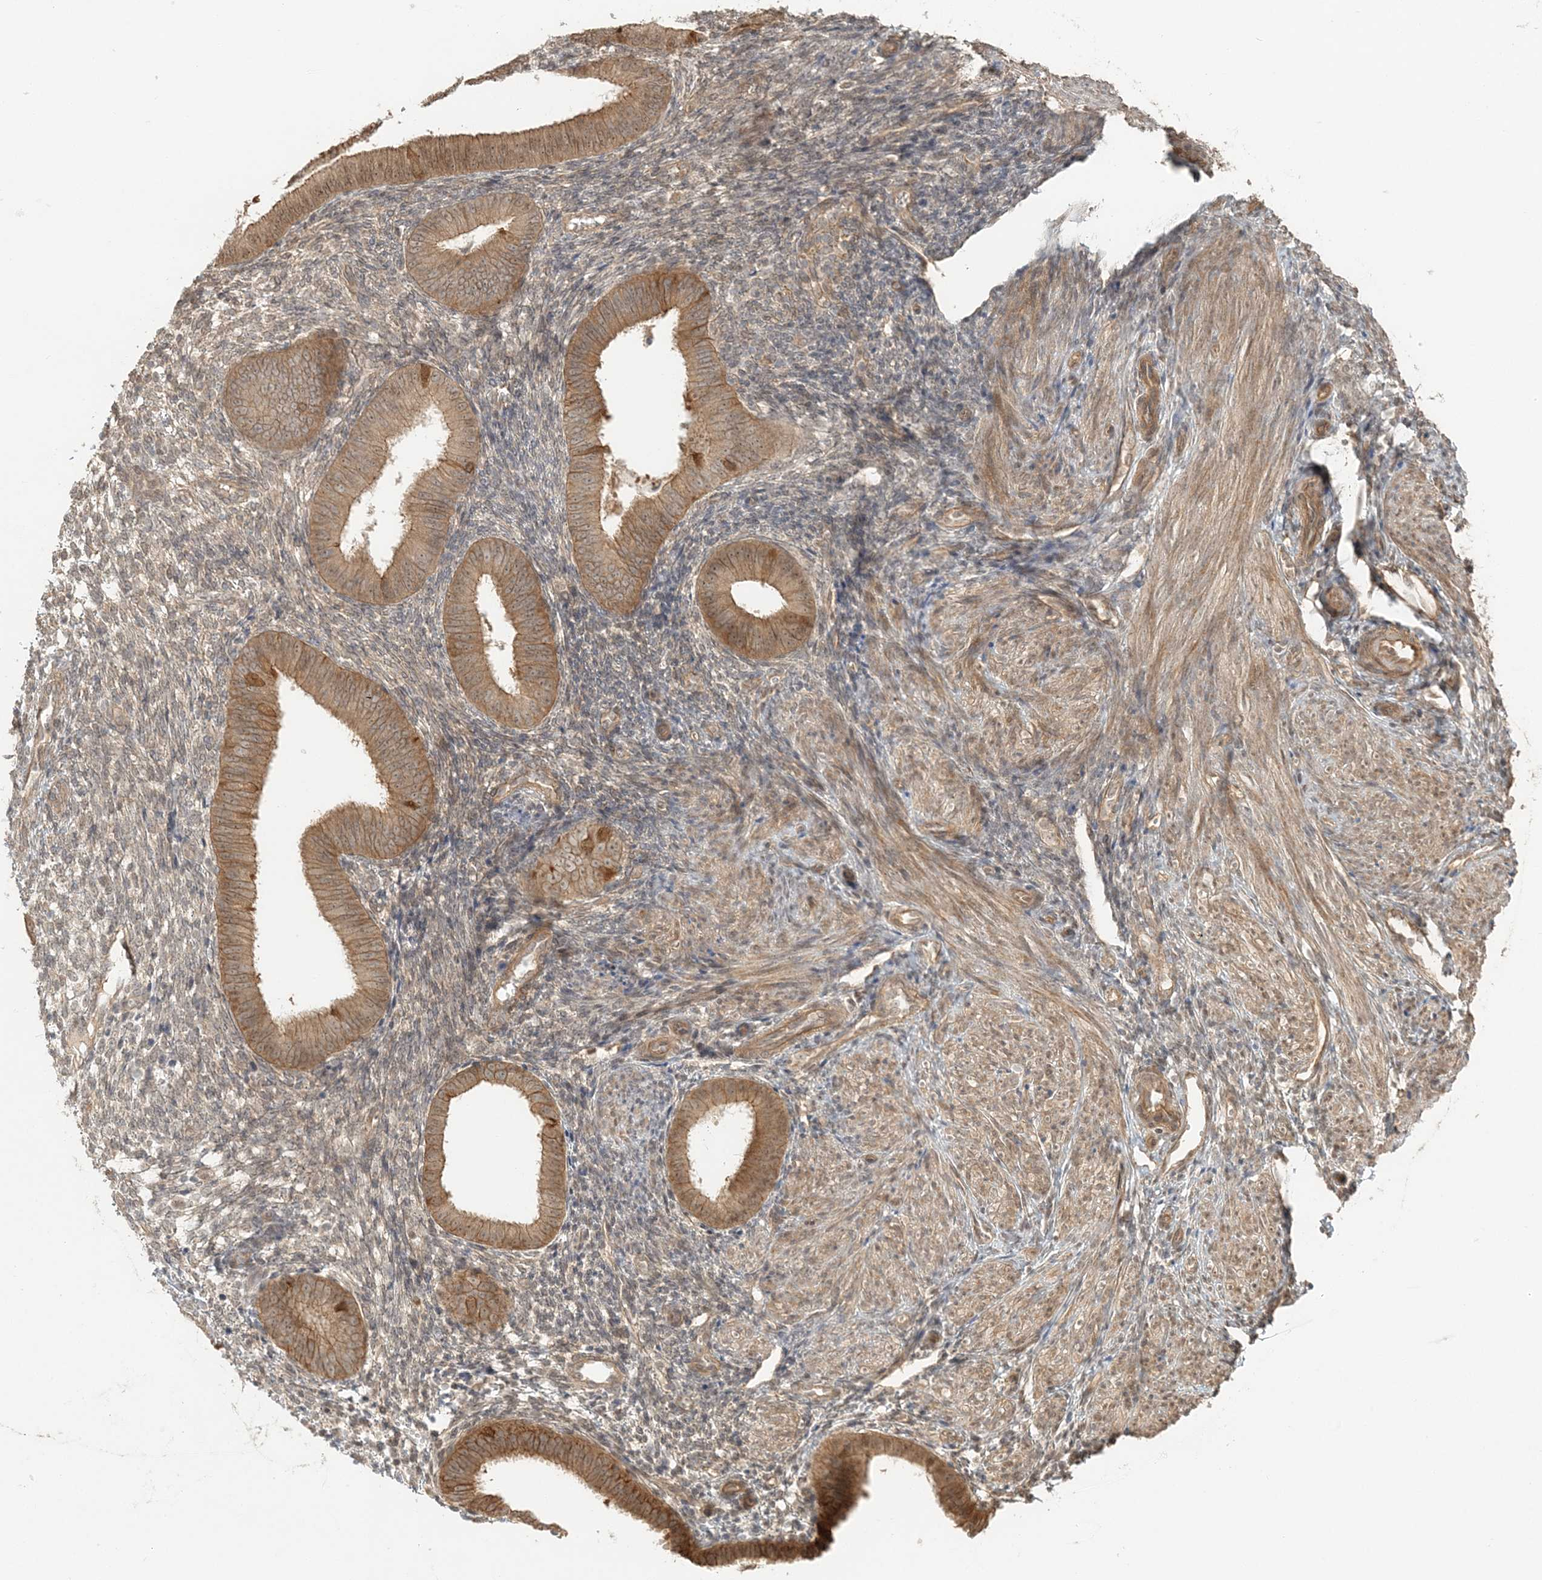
{"staining": {"intensity": "weak", "quantity": ">75%", "location": "cytoplasmic/membranous,nuclear"}, "tissue": "endometrium", "cell_type": "Cells in endometrial stroma", "image_type": "normal", "snomed": [{"axis": "morphology", "description": "Normal tissue, NOS"}, {"axis": "topography", "description": "Uterus"}, {"axis": "topography", "description": "Endometrium"}], "caption": "Immunohistochemistry (IHC) (DAB (3,3'-diaminobenzidine)) staining of unremarkable human endometrium reveals weak cytoplasmic/membranous,nuclear protein expression in approximately >75% of cells in endometrial stroma.", "gene": "KIAA0232", "patient": {"sex": "female", "age": 48}}